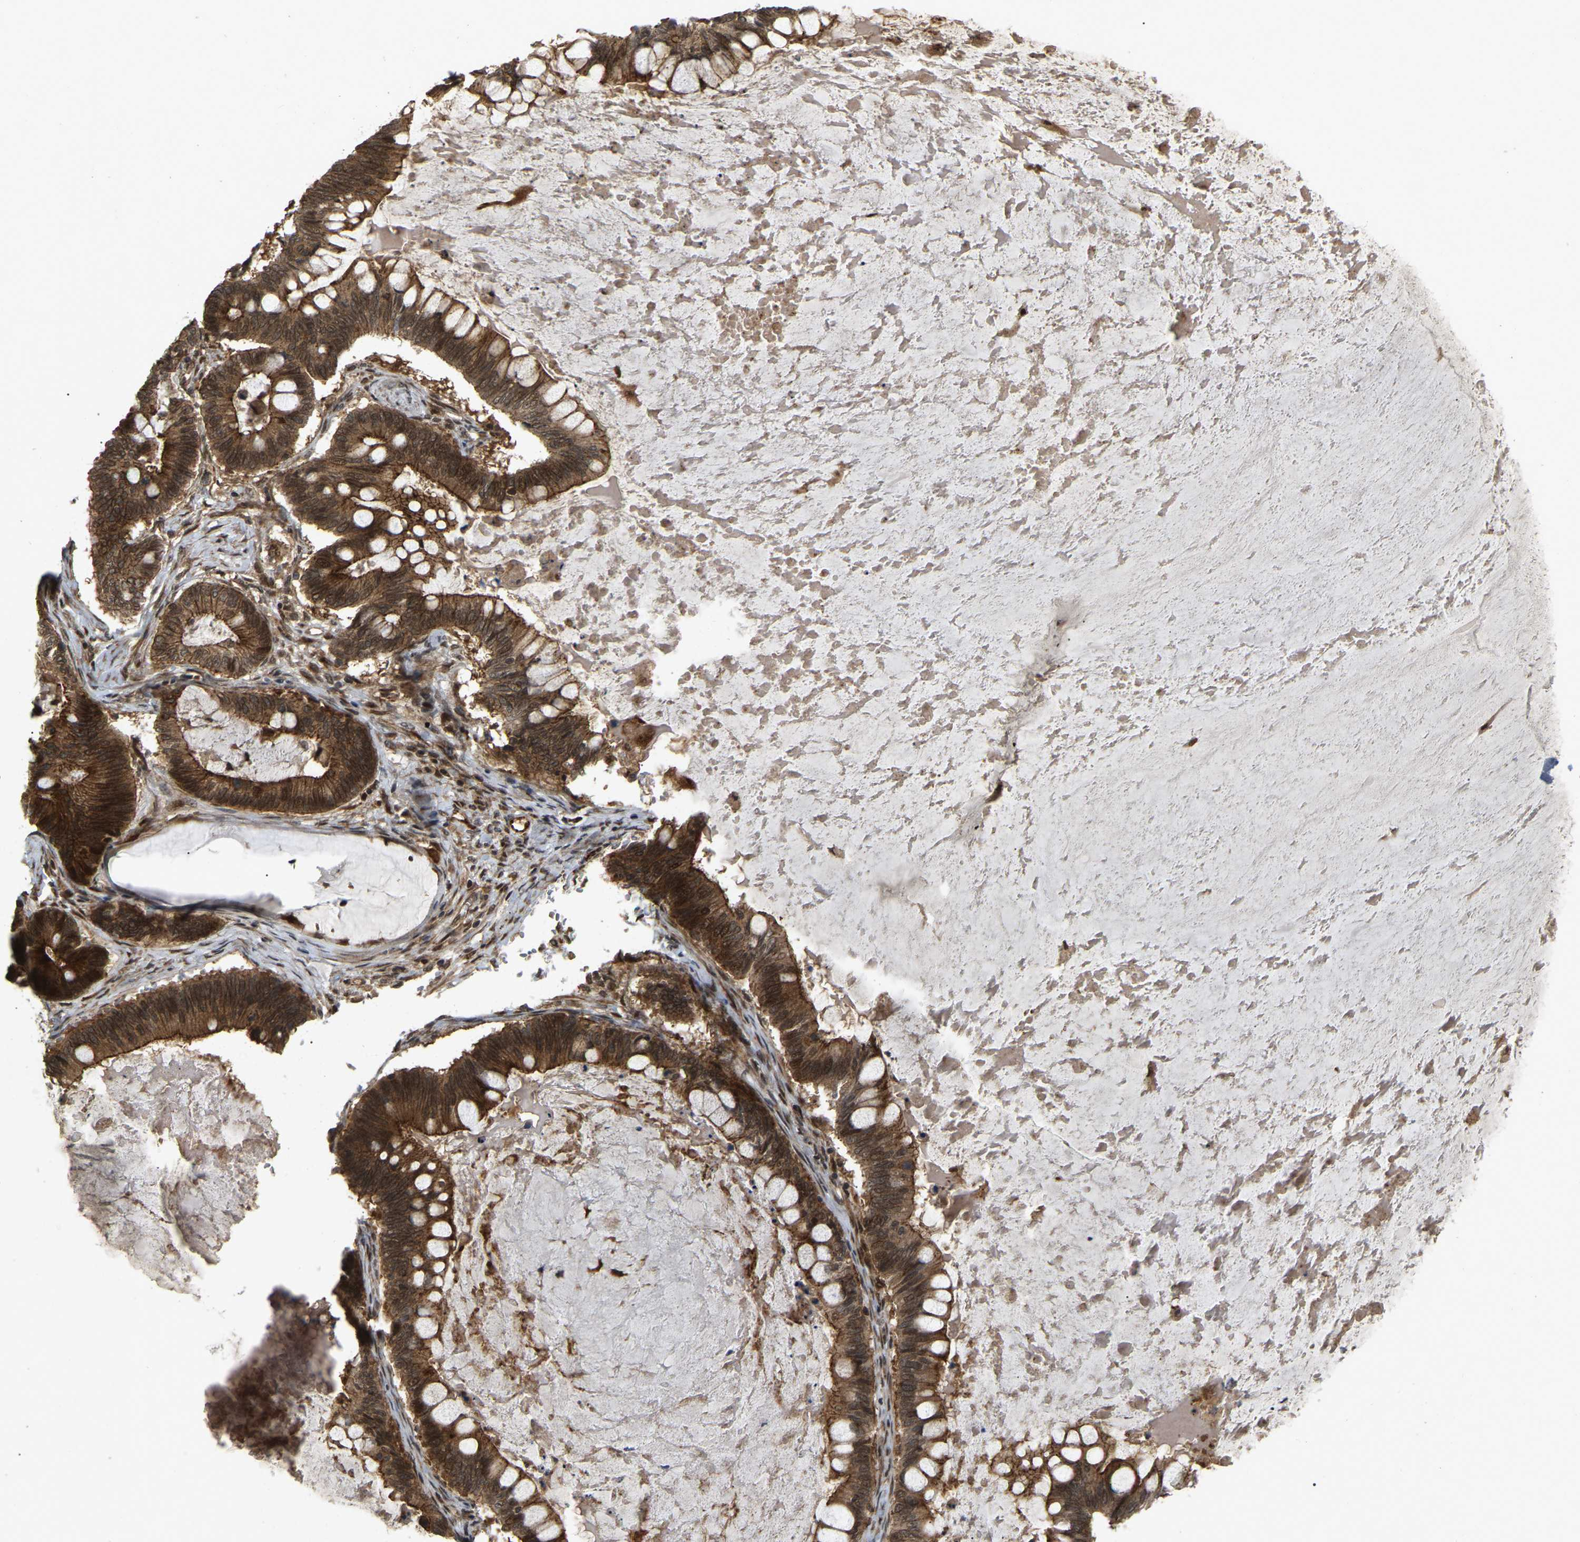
{"staining": {"intensity": "strong", "quantity": ">75%", "location": "cytoplasmic/membranous,nuclear"}, "tissue": "ovarian cancer", "cell_type": "Tumor cells", "image_type": "cancer", "snomed": [{"axis": "morphology", "description": "Cystadenocarcinoma, mucinous, NOS"}, {"axis": "topography", "description": "Ovary"}], "caption": "This is a histology image of IHC staining of ovarian cancer, which shows strong positivity in the cytoplasmic/membranous and nuclear of tumor cells.", "gene": "KIAA1549", "patient": {"sex": "female", "age": 61}}